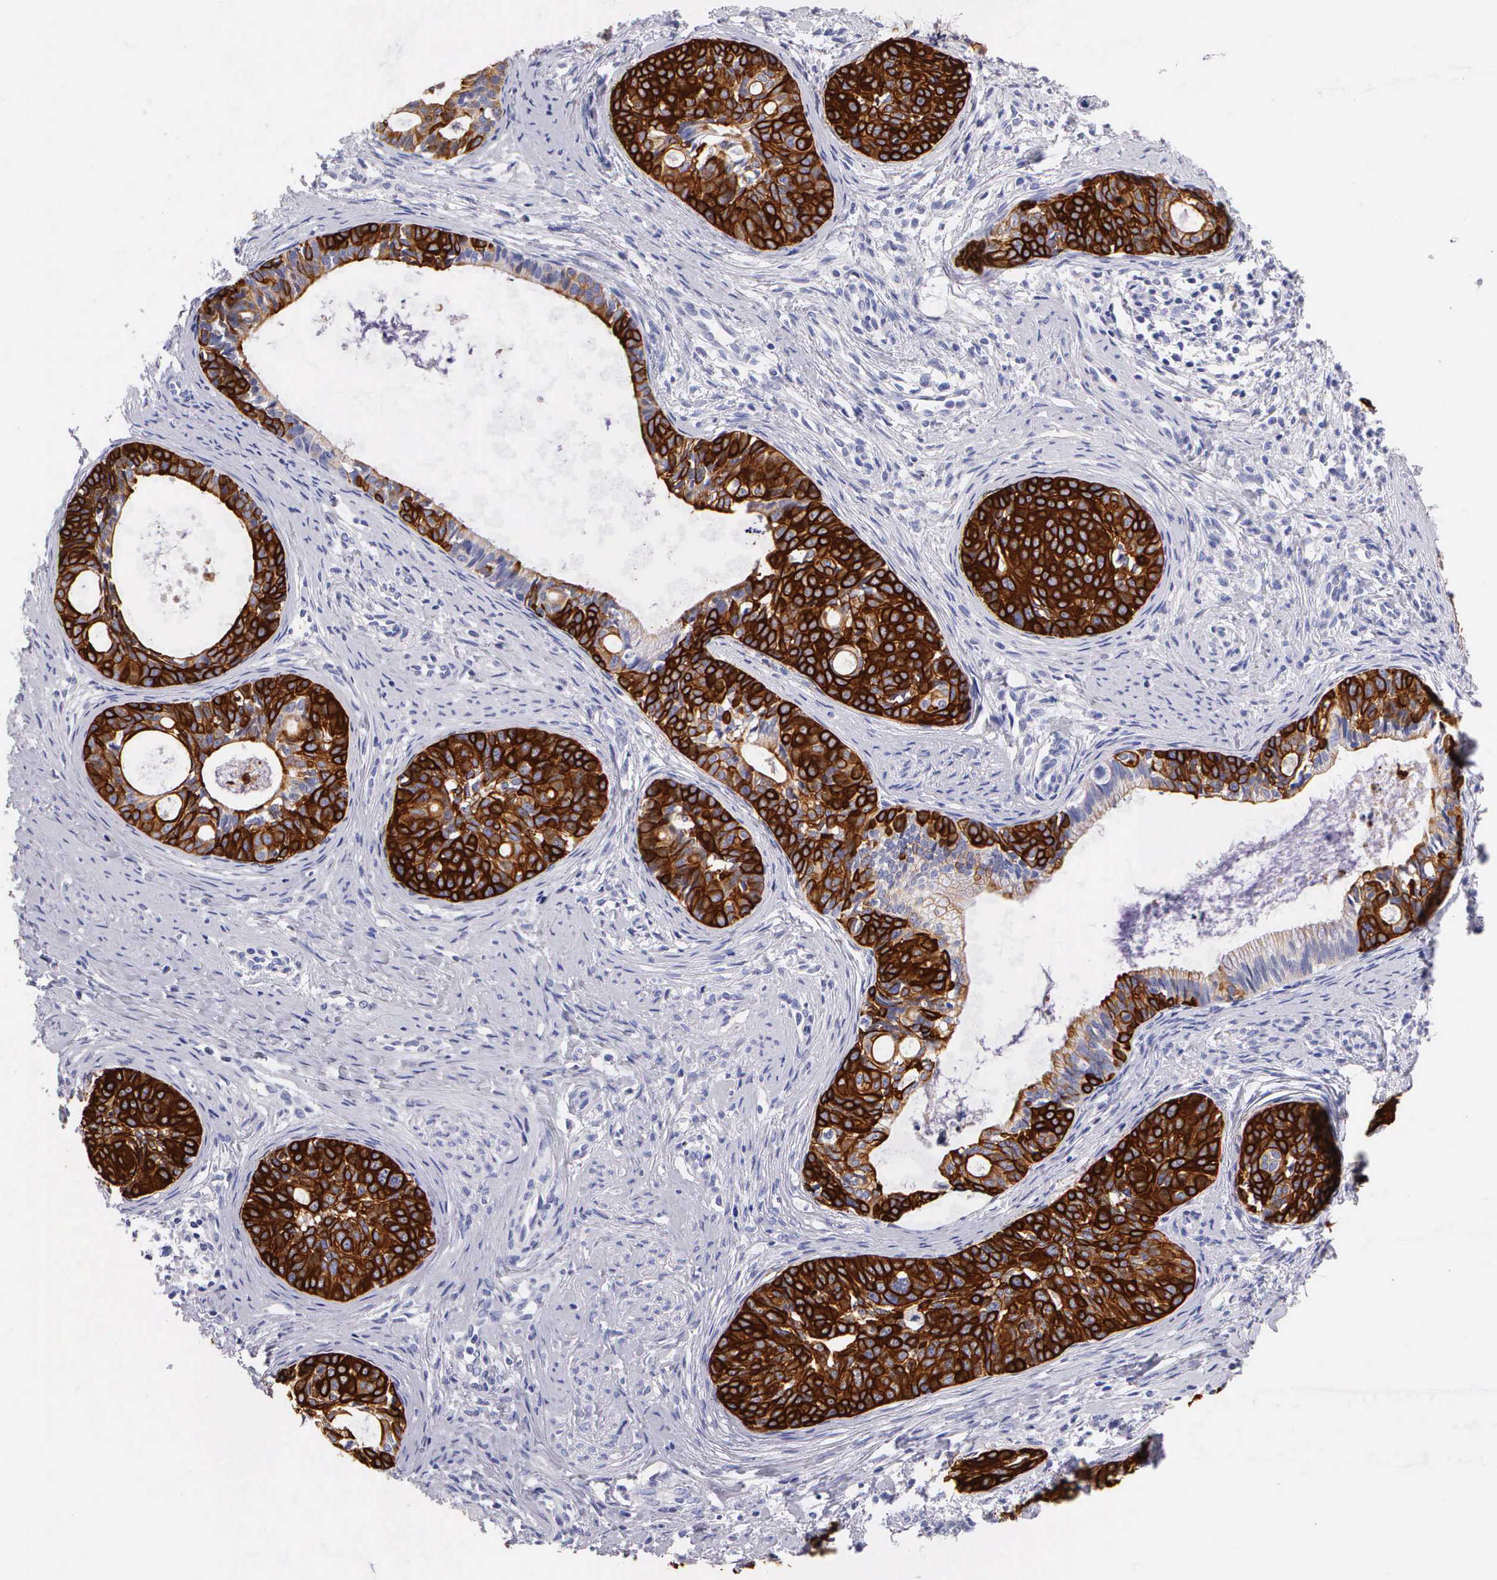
{"staining": {"intensity": "strong", "quantity": ">75%", "location": "cytoplasmic/membranous"}, "tissue": "cervical cancer", "cell_type": "Tumor cells", "image_type": "cancer", "snomed": [{"axis": "morphology", "description": "Squamous cell carcinoma, NOS"}, {"axis": "topography", "description": "Cervix"}], "caption": "The histopathology image reveals staining of cervical cancer (squamous cell carcinoma), revealing strong cytoplasmic/membranous protein staining (brown color) within tumor cells.", "gene": "KRT17", "patient": {"sex": "female", "age": 34}}